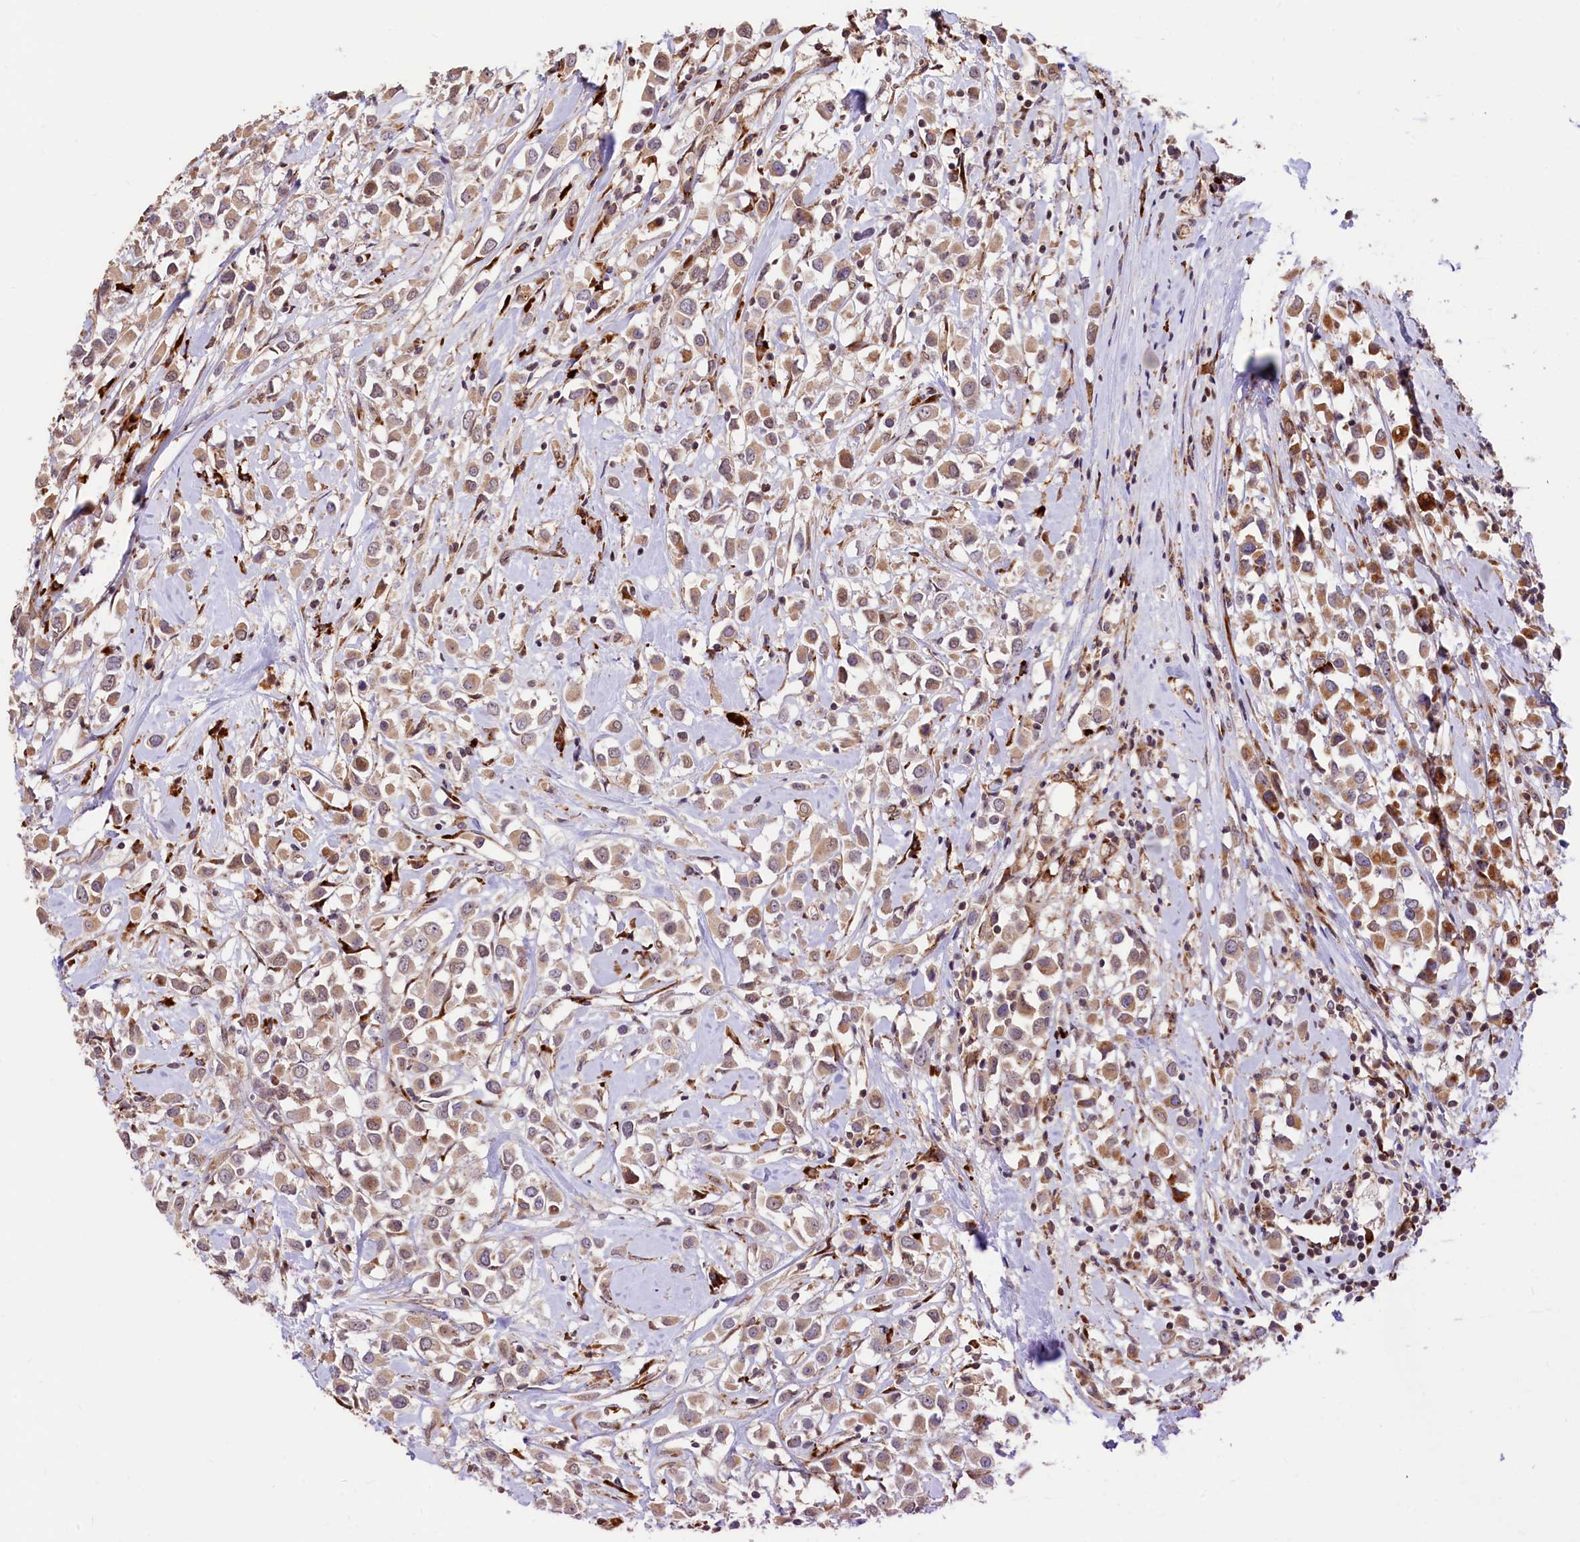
{"staining": {"intensity": "moderate", "quantity": ">75%", "location": "cytoplasmic/membranous"}, "tissue": "breast cancer", "cell_type": "Tumor cells", "image_type": "cancer", "snomed": [{"axis": "morphology", "description": "Duct carcinoma"}, {"axis": "topography", "description": "Breast"}], "caption": "Protein staining of breast cancer tissue demonstrates moderate cytoplasmic/membranous expression in about >75% of tumor cells. The staining was performed using DAB to visualize the protein expression in brown, while the nuclei were stained in blue with hematoxylin (Magnification: 20x).", "gene": "C5orf15", "patient": {"sex": "female", "age": 87}}